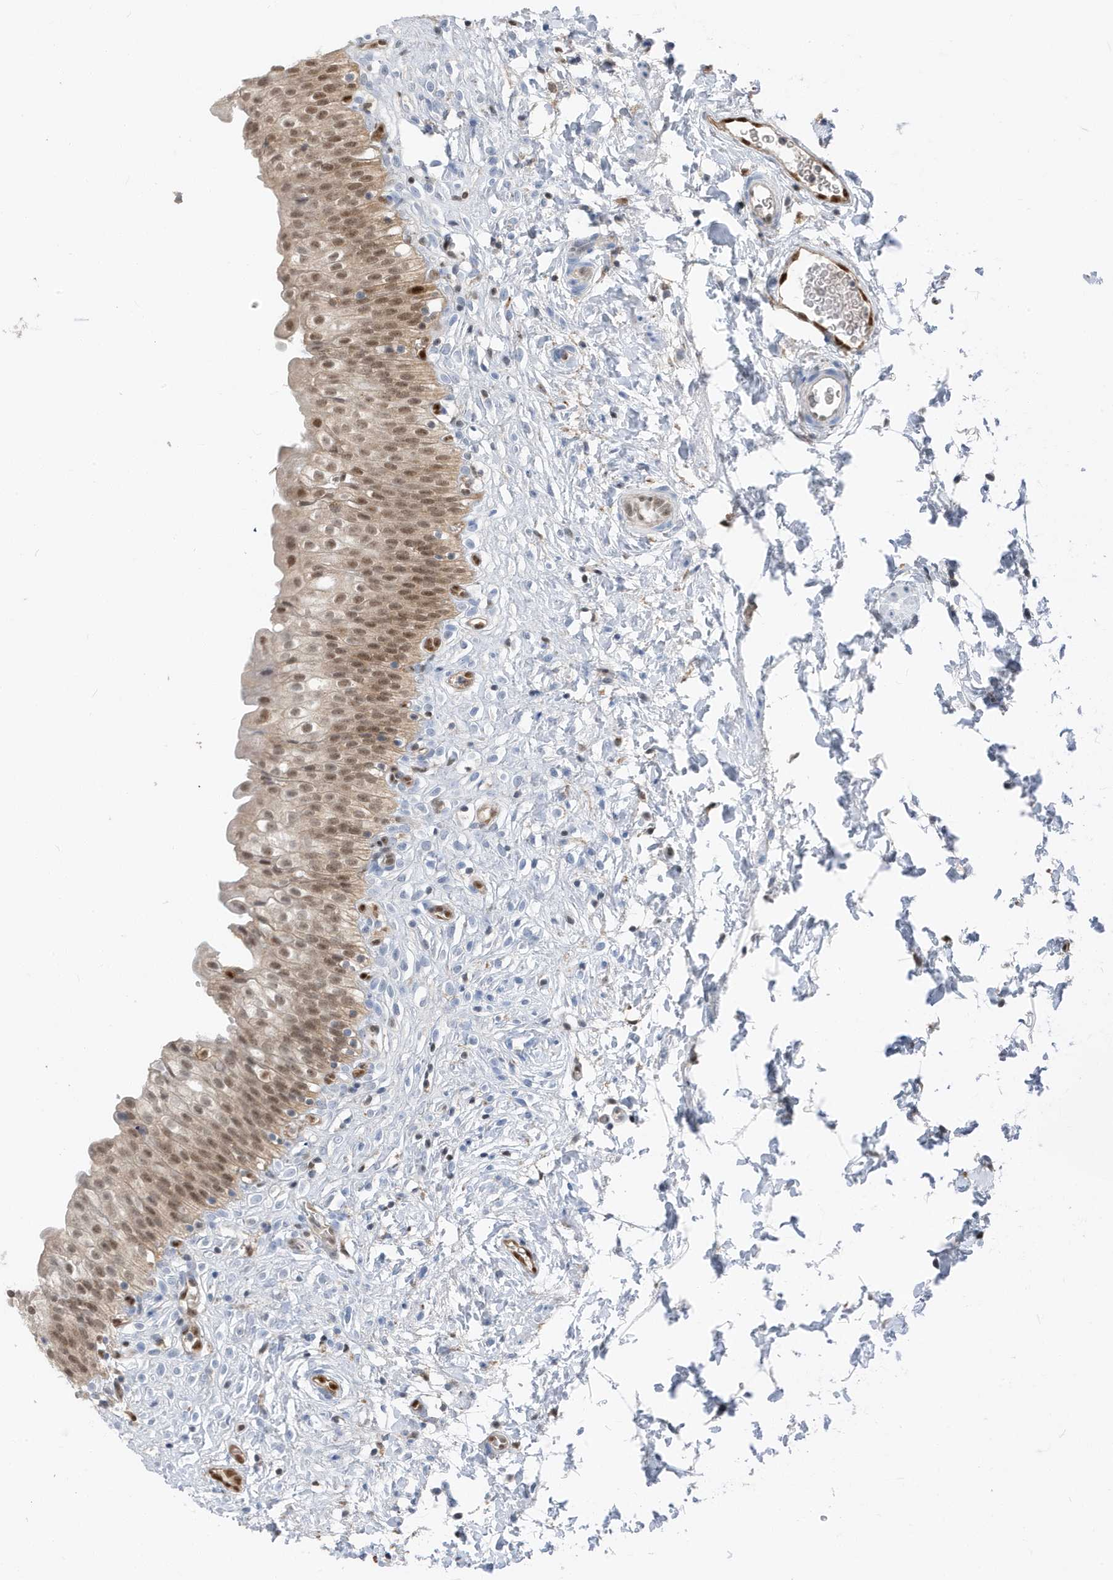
{"staining": {"intensity": "moderate", "quantity": ">75%", "location": "nuclear"}, "tissue": "urinary bladder", "cell_type": "Urothelial cells", "image_type": "normal", "snomed": [{"axis": "morphology", "description": "Normal tissue, NOS"}, {"axis": "topography", "description": "Urinary bladder"}], "caption": "Urinary bladder stained for a protein (brown) reveals moderate nuclear positive expression in approximately >75% of urothelial cells.", "gene": "NCOA7", "patient": {"sex": "male", "age": 55}}